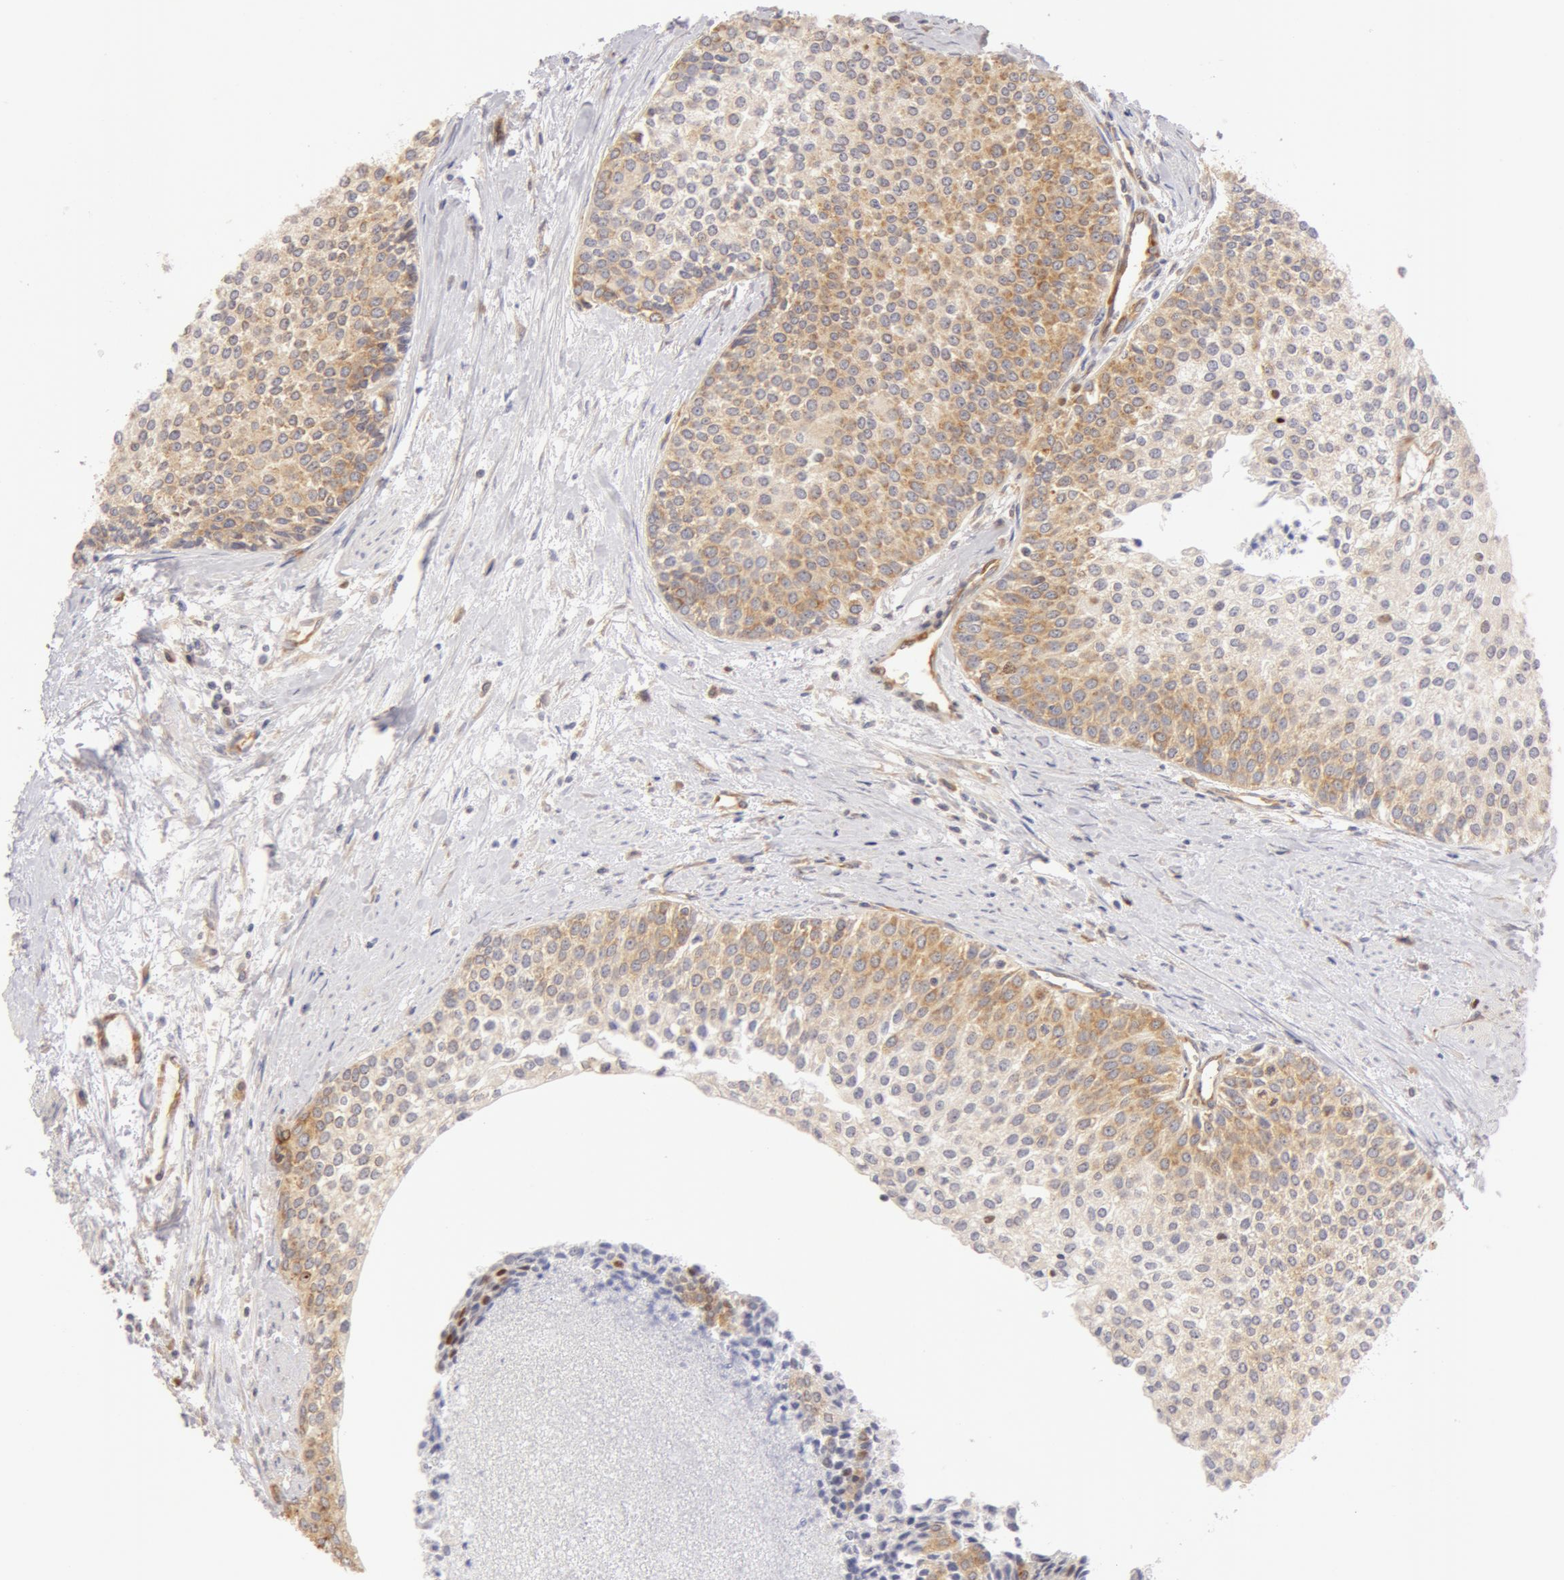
{"staining": {"intensity": "weak", "quantity": "25%-75%", "location": "cytoplasmic/membranous"}, "tissue": "urothelial cancer", "cell_type": "Tumor cells", "image_type": "cancer", "snomed": [{"axis": "morphology", "description": "Urothelial carcinoma, Low grade"}, {"axis": "topography", "description": "Urinary bladder"}], "caption": "Weak cytoplasmic/membranous staining is identified in about 25%-75% of tumor cells in low-grade urothelial carcinoma. The protein of interest is shown in brown color, while the nuclei are stained blue.", "gene": "DDX3Y", "patient": {"sex": "female", "age": 73}}